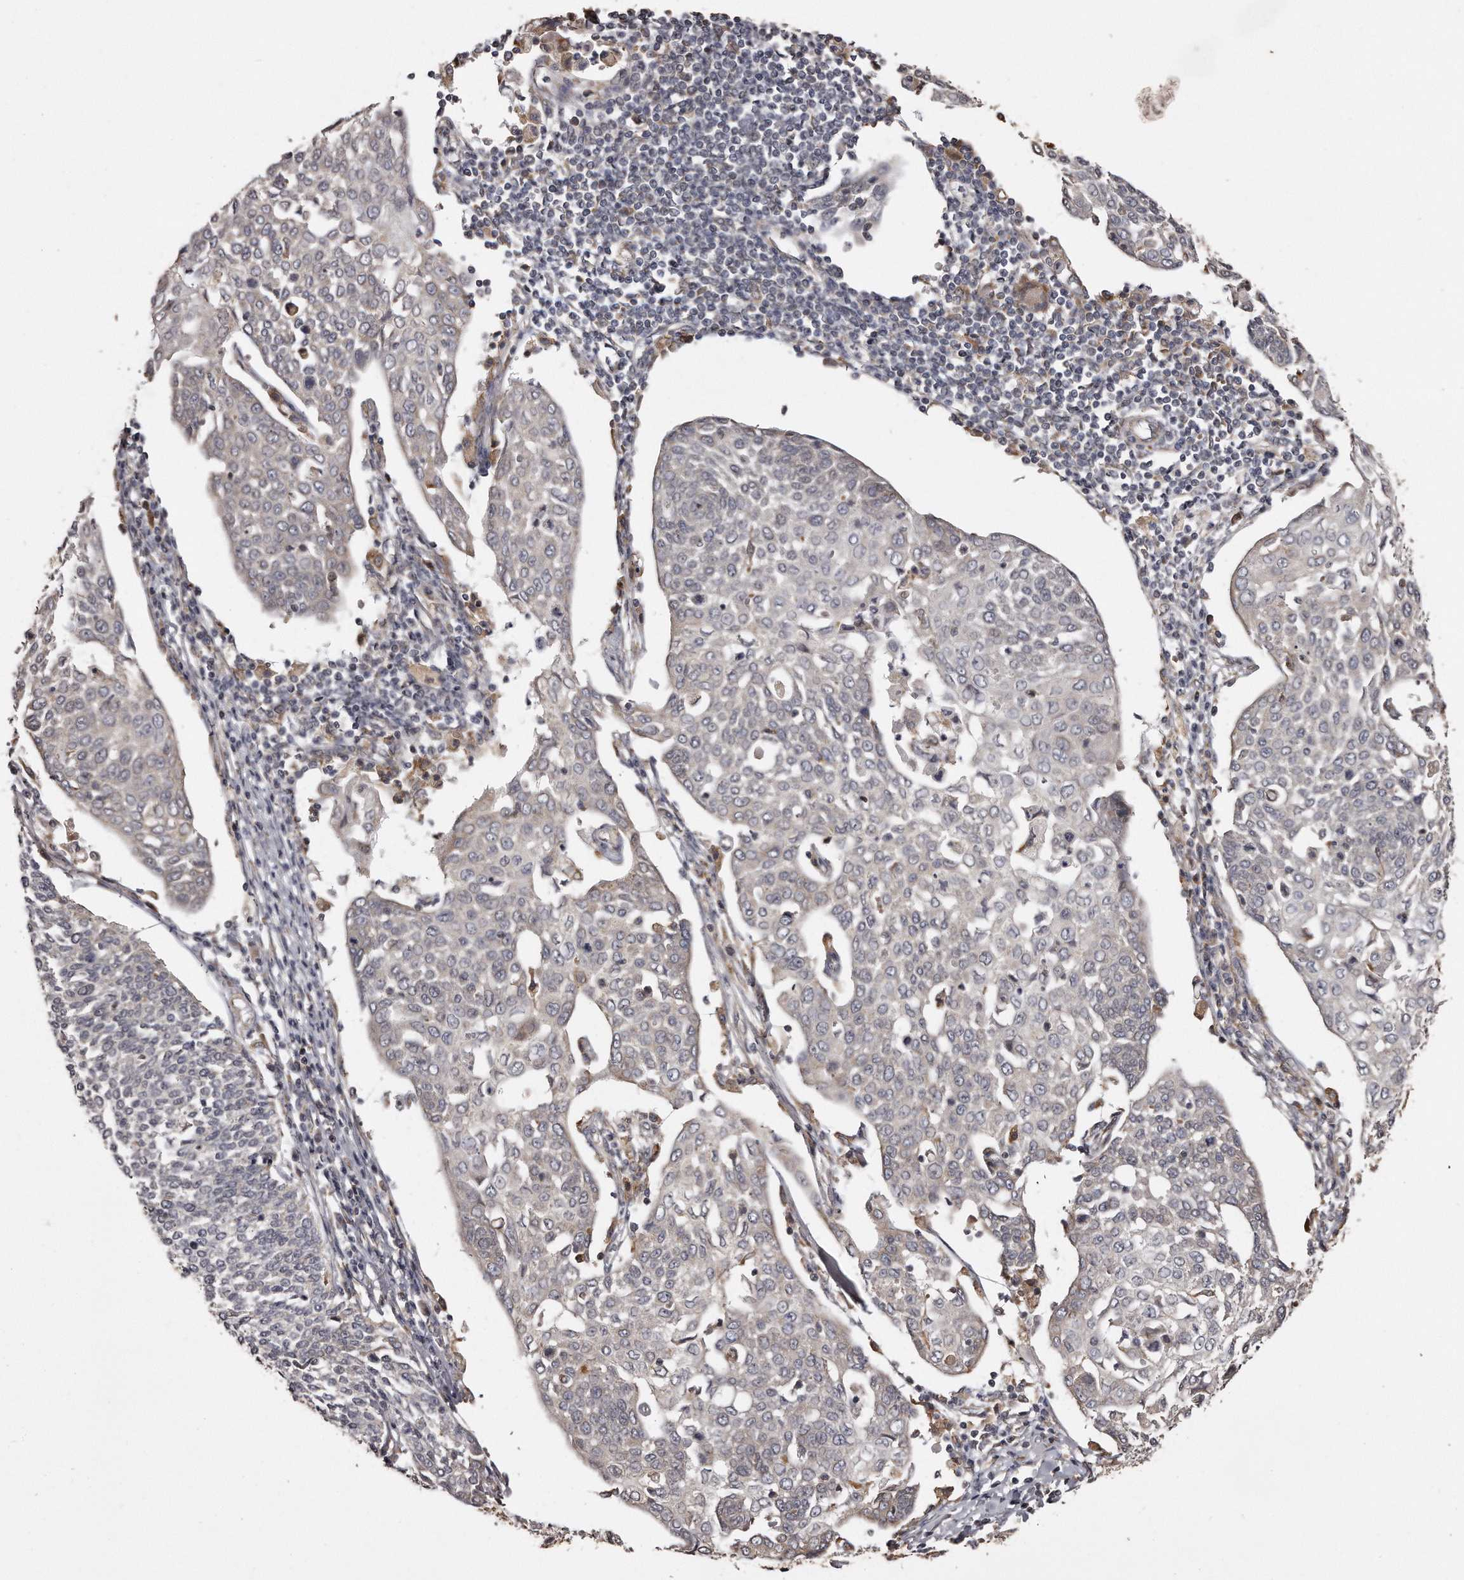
{"staining": {"intensity": "weak", "quantity": "<25%", "location": "cytoplasmic/membranous"}, "tissue": "cervical cancer", "cell_type": "Tumor cells", "image_type": "cancer", "snomed": [{"axis": "morphology", "description": "Squamous cell carcinoma, NOS"}, {"axis": "topography", "description": "Cervix"}], "caption": "The IHC histopathology image has no significant positivity in tumor cells of cervical cancer (squamous cell carcinoma) tissue.", "gene": "TRAPPC14", "patient": {"sex": "female", "age": 34}}